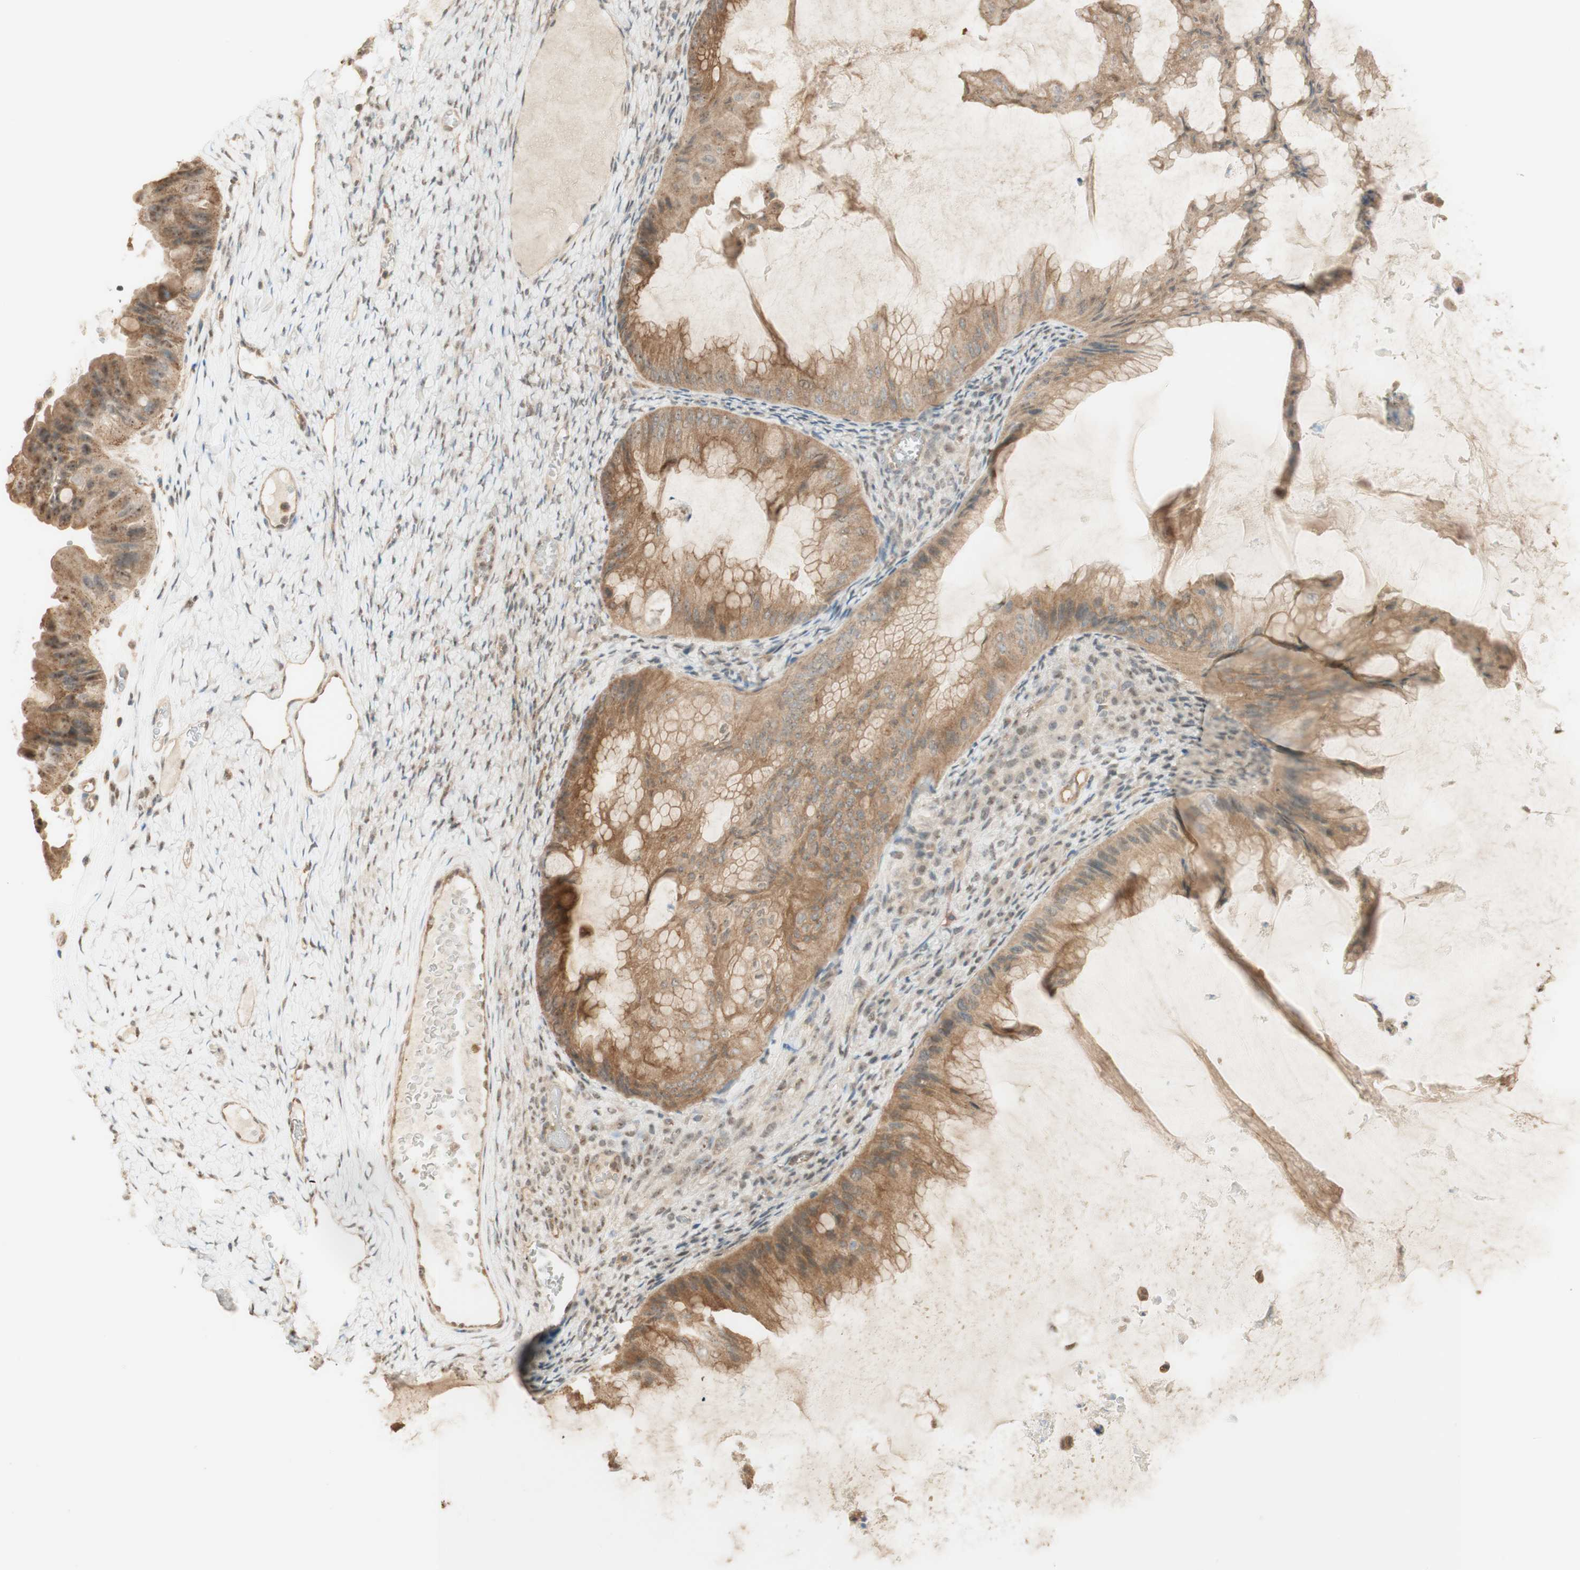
{"staining": {"intensity": "moderate", "quantity": ">75%", "location": "cytoplasmic/membranous"}, "tissue": "ovarian cancer", "cell_type": "Tumor cells", "image_type": "cancer", "snomed": [{"axis": "morphology", "description": "Cystadenocarcinoma, mucinous, NOS"}, {"axis": "topography", "description": "Ovary"}], "caption": "The photomicrograph demonstrates staining of mucinous cystadenocarcinoma (ovarian), revealing moderate cytoplasmic/membranous protein staining (brown color) within tumor cells.", "gene": "SPINT2", "patient": {"sex": "female", "age": 61}}